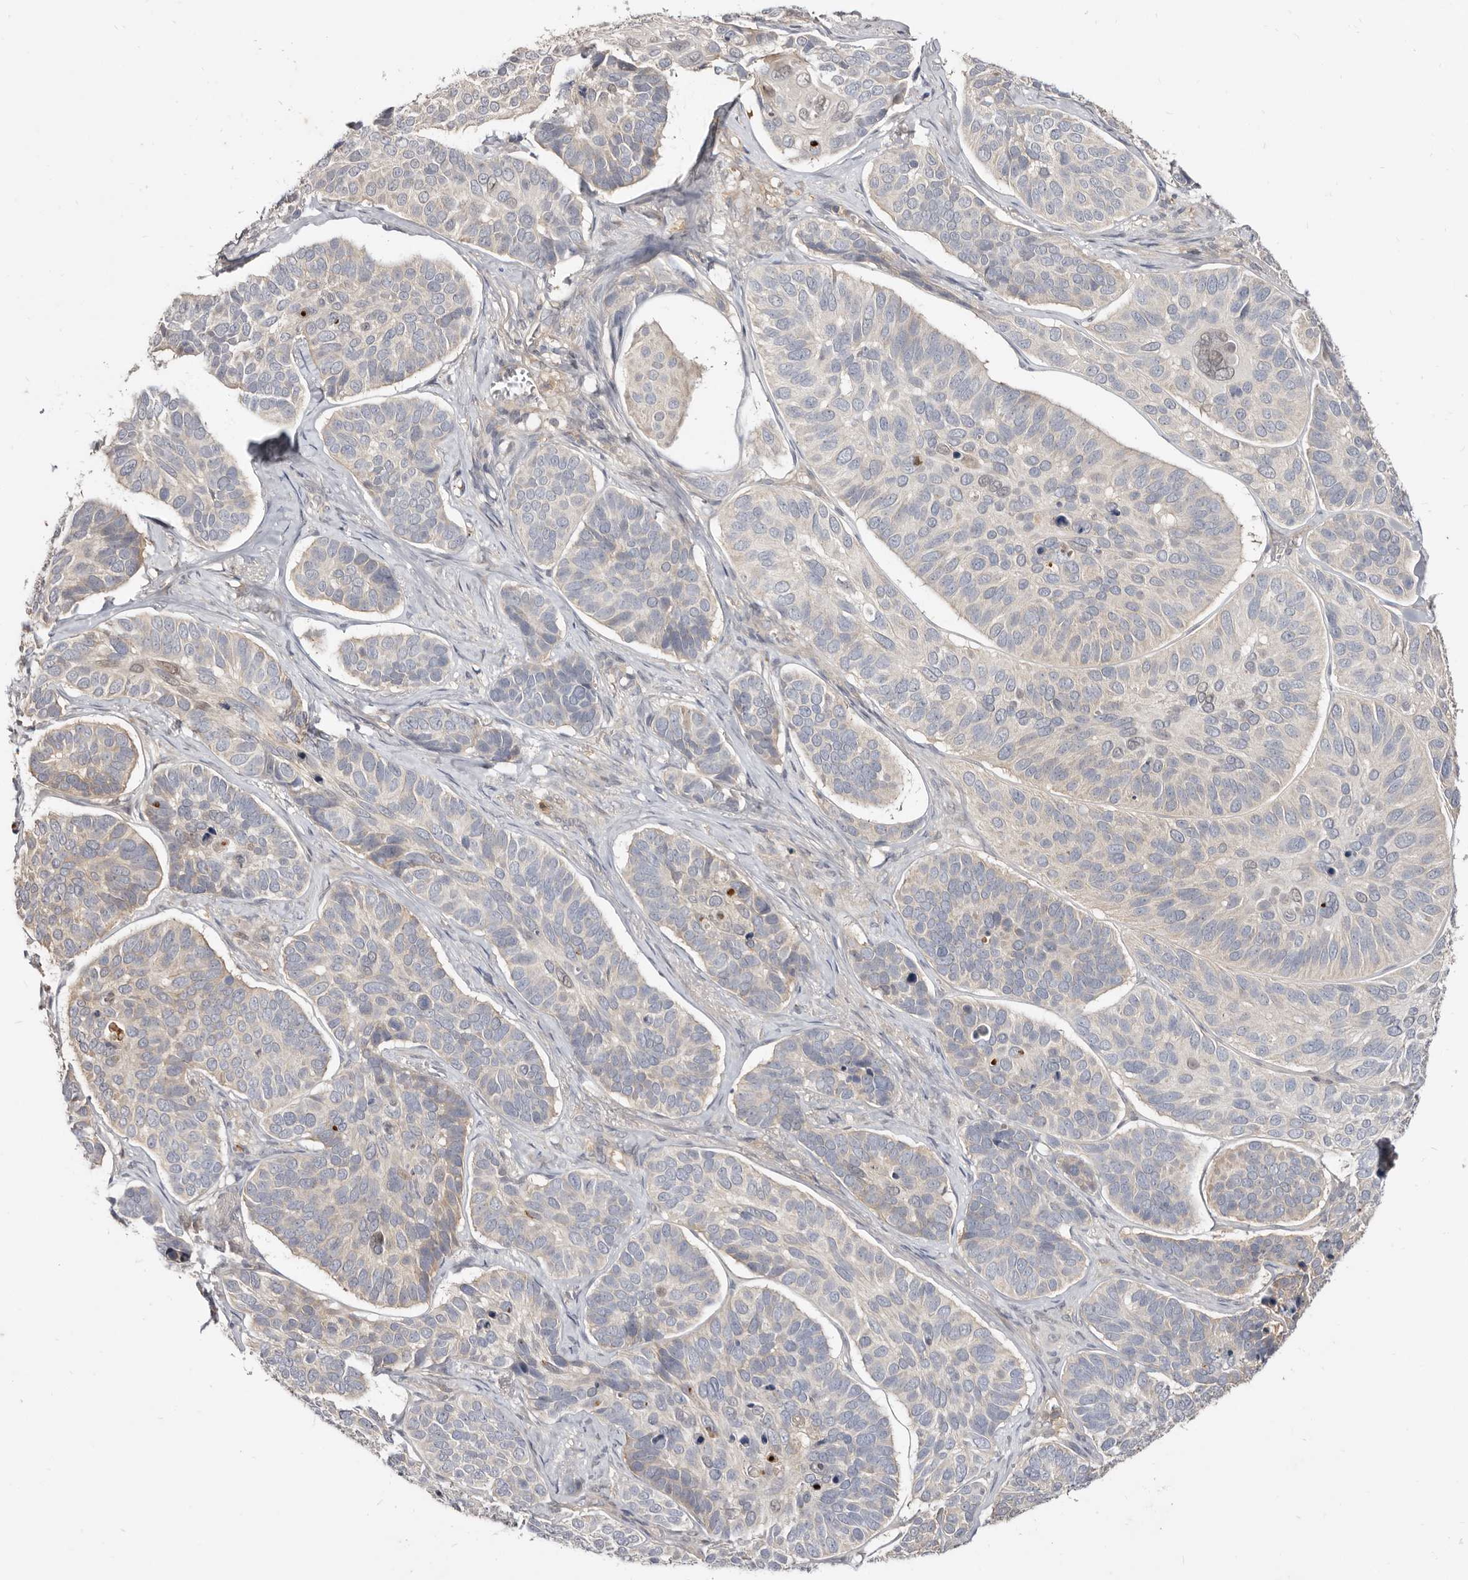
{"staining": {"intensity": "moderate", "quantity": "<25%", "location": "cytoplasmic/membranous"}, "tissue": "skin cancer", "cell_type": "Tumor cells", "image_type": "cancer", "snomed": [{"axis": "morphology", "description": "Basal cell carcinoma"}, {"axis": "topography", "description": "Skin"}], "caption": "There is low levels of moderate cytoplasmic/membranous staining in tumor cells of skin basal cell carcinoma, as demonstrated by immunohistochemical staining (brown color).", "gene": "TC2N", "patient": {"sex": "male", "age": 62}}